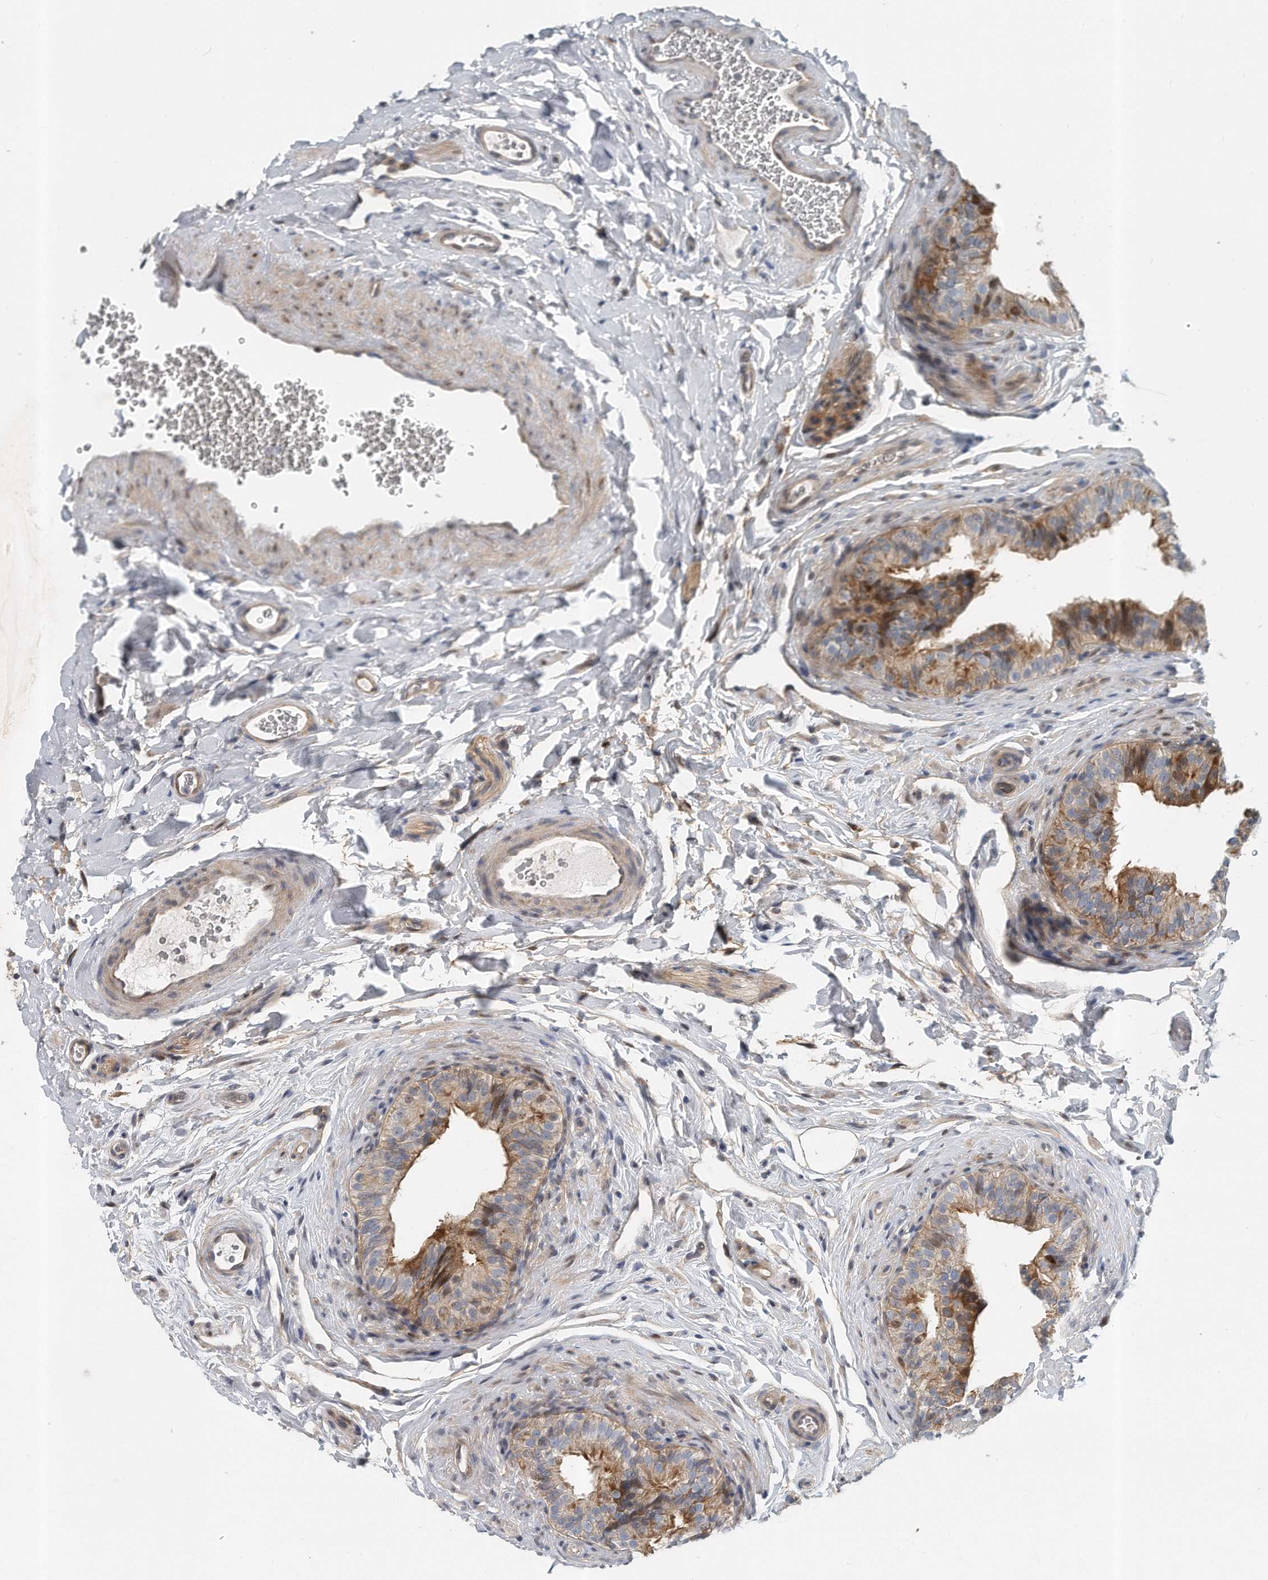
{"staining": {"intensity": "moderate", "quantity": "25%-75%", "location": "cytoplasmic/membranous"}, "tissue": "epididymis", "cell_type": "Glandular cells", "image_type": "normal", "snomed": [{"axis": "morphology", "description": "Normal tissue, NOS"}, {"axis": "topography", "description": "Epididymis"}], "caption": "An immunohistochemistry (IHC) image of benign tissue is shown. Protein staining in brown labels moderate cytoplasmic/membranous positivity in epididymis within glandular cells.", "gene": "PCDH8", "patient": {"sex": "male", "age": 49}}